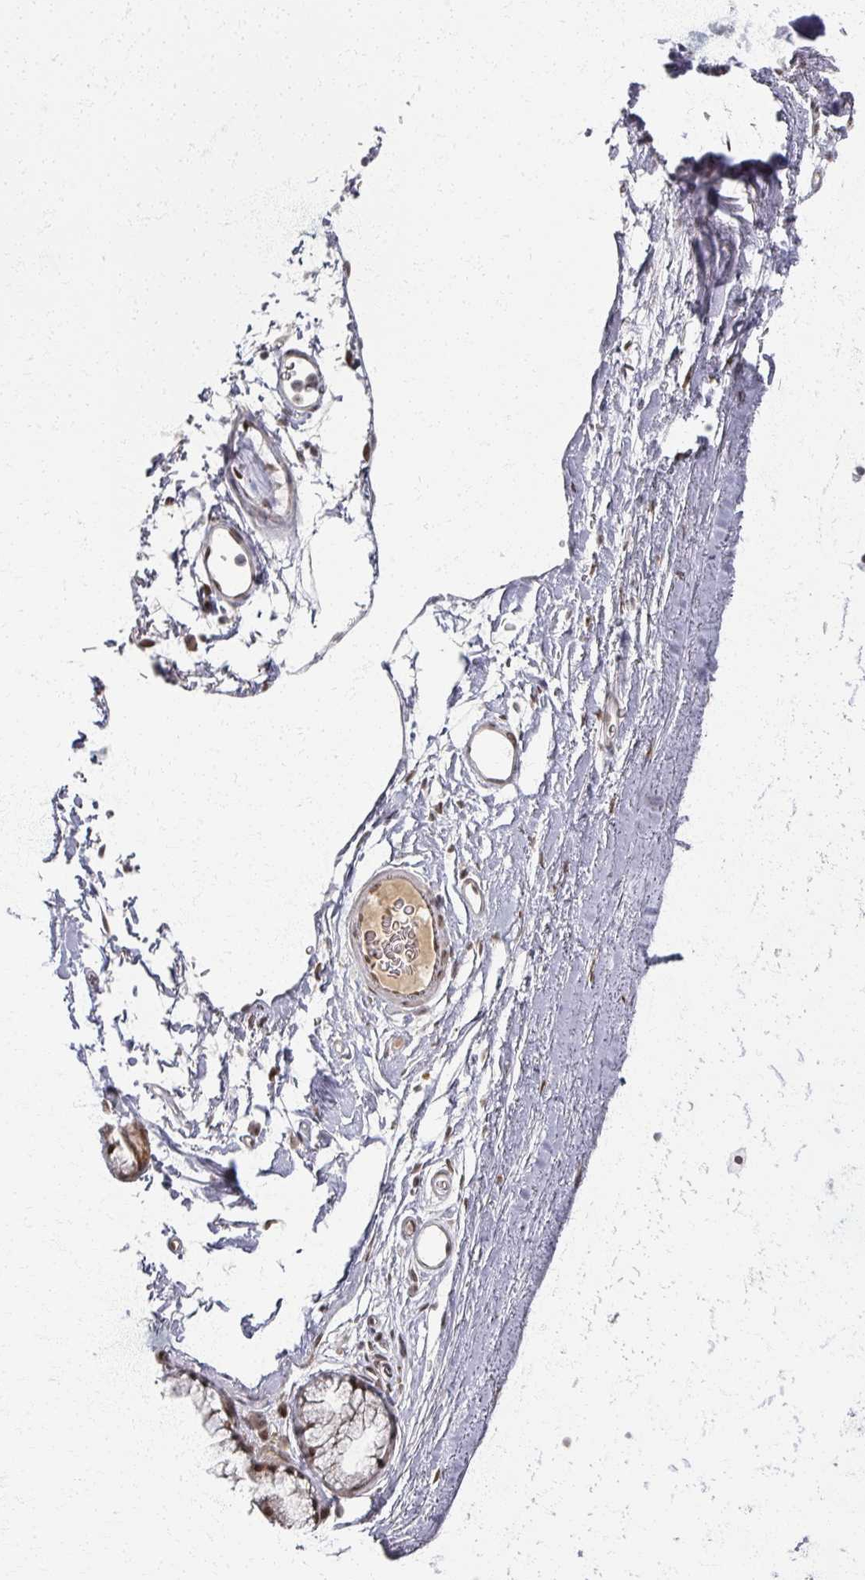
{"staining": {"intensity": "negative", "quantity": "none", "location": "none"}, "tissue": "soft tissue", "cell_type": "Fibroblasts", "image_type": "normal", "snomed": [{"axis": "morphology", "description": "Normal tissue, NOS"}, {"axis": "topography", "description": "Lymph node"}, {"axis": "topography", "description": "Cartilage tissue"}, {"axis": "topography", "description": "Bronchus"}], "caption": "This image is of benign soft tissue stained with immunohistochemistry (IHC) to label a protein in brown with the nuclei are counter-stained blue. There is no staining in fibroblasts. (Stains: DAB IHC with hematoxylin counter stain, Microscopy: brightfield microscopy at high magnification).", "gene": "PSKH1", "patient": {"sex": "female", "age": 70}}